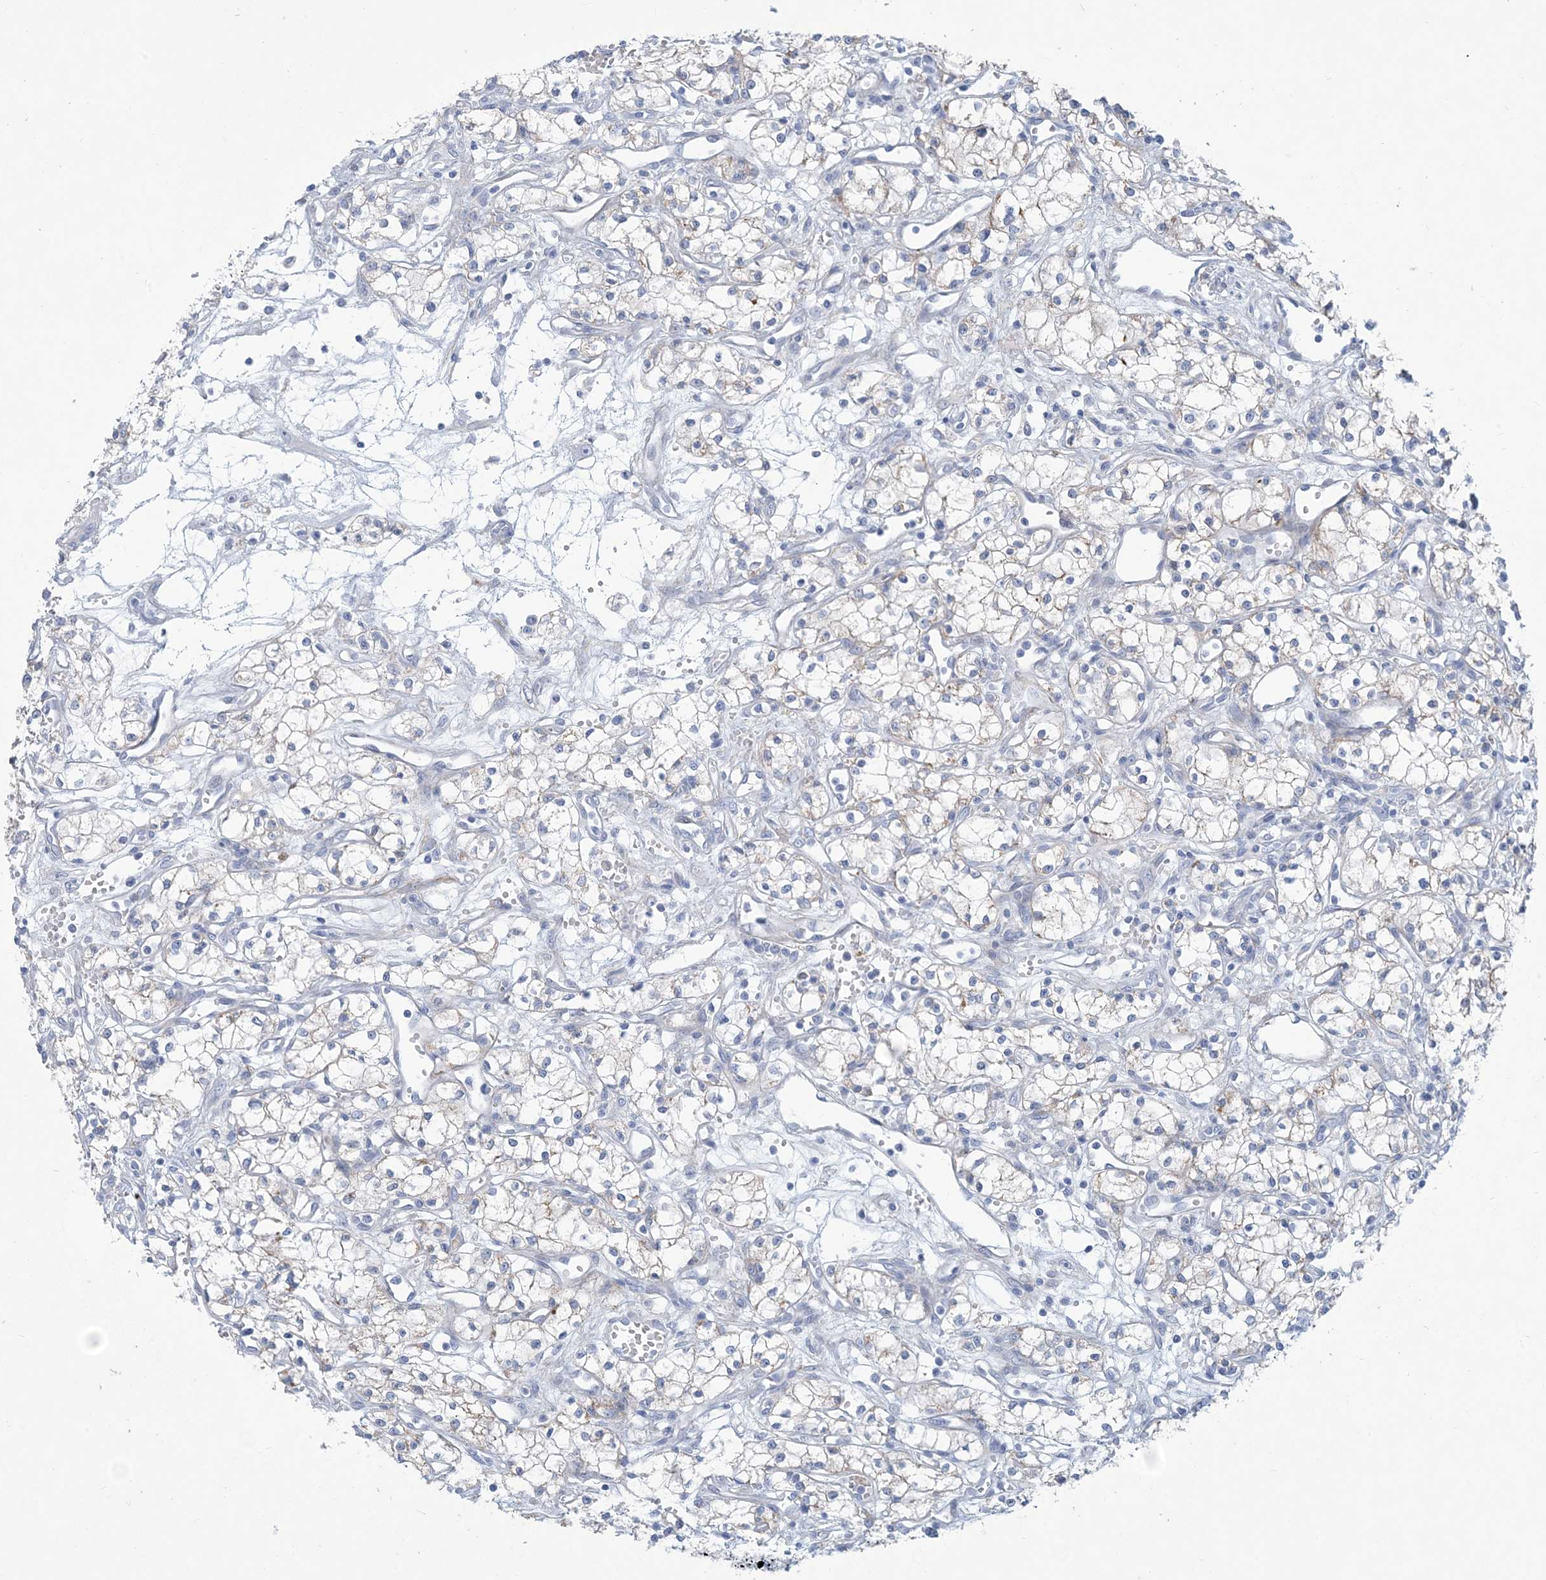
{"staining": {"intensity": "negative", "quantity": "none", "location": "none"}, "tissue": "renal cancer", "cell_type": "Tumor cells", "image_type": "cancer", "snomed": [{"axis": "morphology", "description": "Adenocarcinoma, NOS"}, {"axis": "topography", "description": "Kidney"}], "caption": "Tumor cells show no significant protein positivity in adenocarcinoma (renal). The staining was performed using DAB (3,3'-diaminobenzidine) to visualize the protein expression in brown, while the nuclei were stained in blue with hematoxylin (Magnification: 20x).", "gene": "MOXD1", "patient": {"sex": "male", "age": 59}}